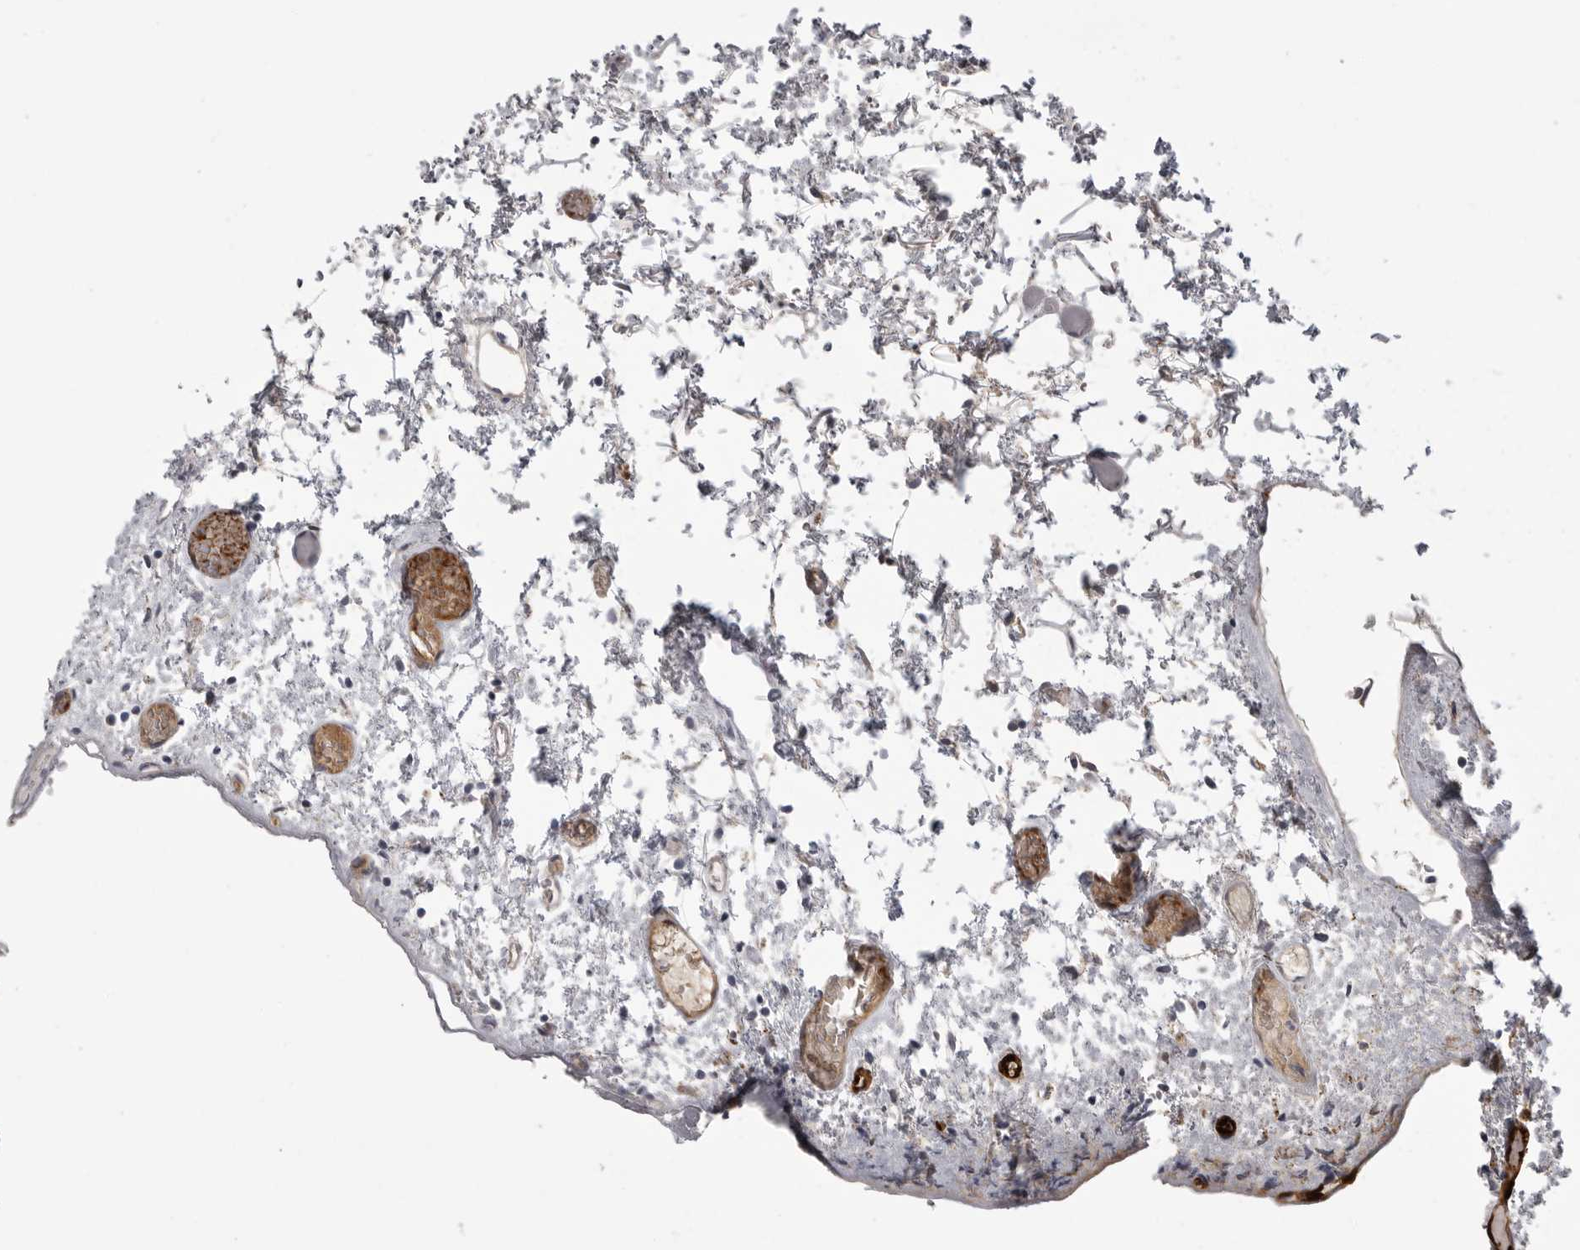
{"staining": {"intensity": "moderate", "quantity": "<25%", "location": "cytoplasmic/membranous"}, "tissue": "oral mucosa", "cell_type": "Squamous epithelial cells", "image_type": "normal", "snomed": [{"axis": "morphology", "description": "Normal tissue, NOS"}, {"axis": "topography", "description": "Oral tissue"}], "caption": "This histopathology image displays benign oral mucosa stained with IHC to label a protein in brown. The cytoplasmic/membranous of squamous epithelial cells show moderate positivity for the protein. Nuclei are counter-stained blue.", "gene": "SERPING1", "patient": {"sex": "male", "age": 52}}